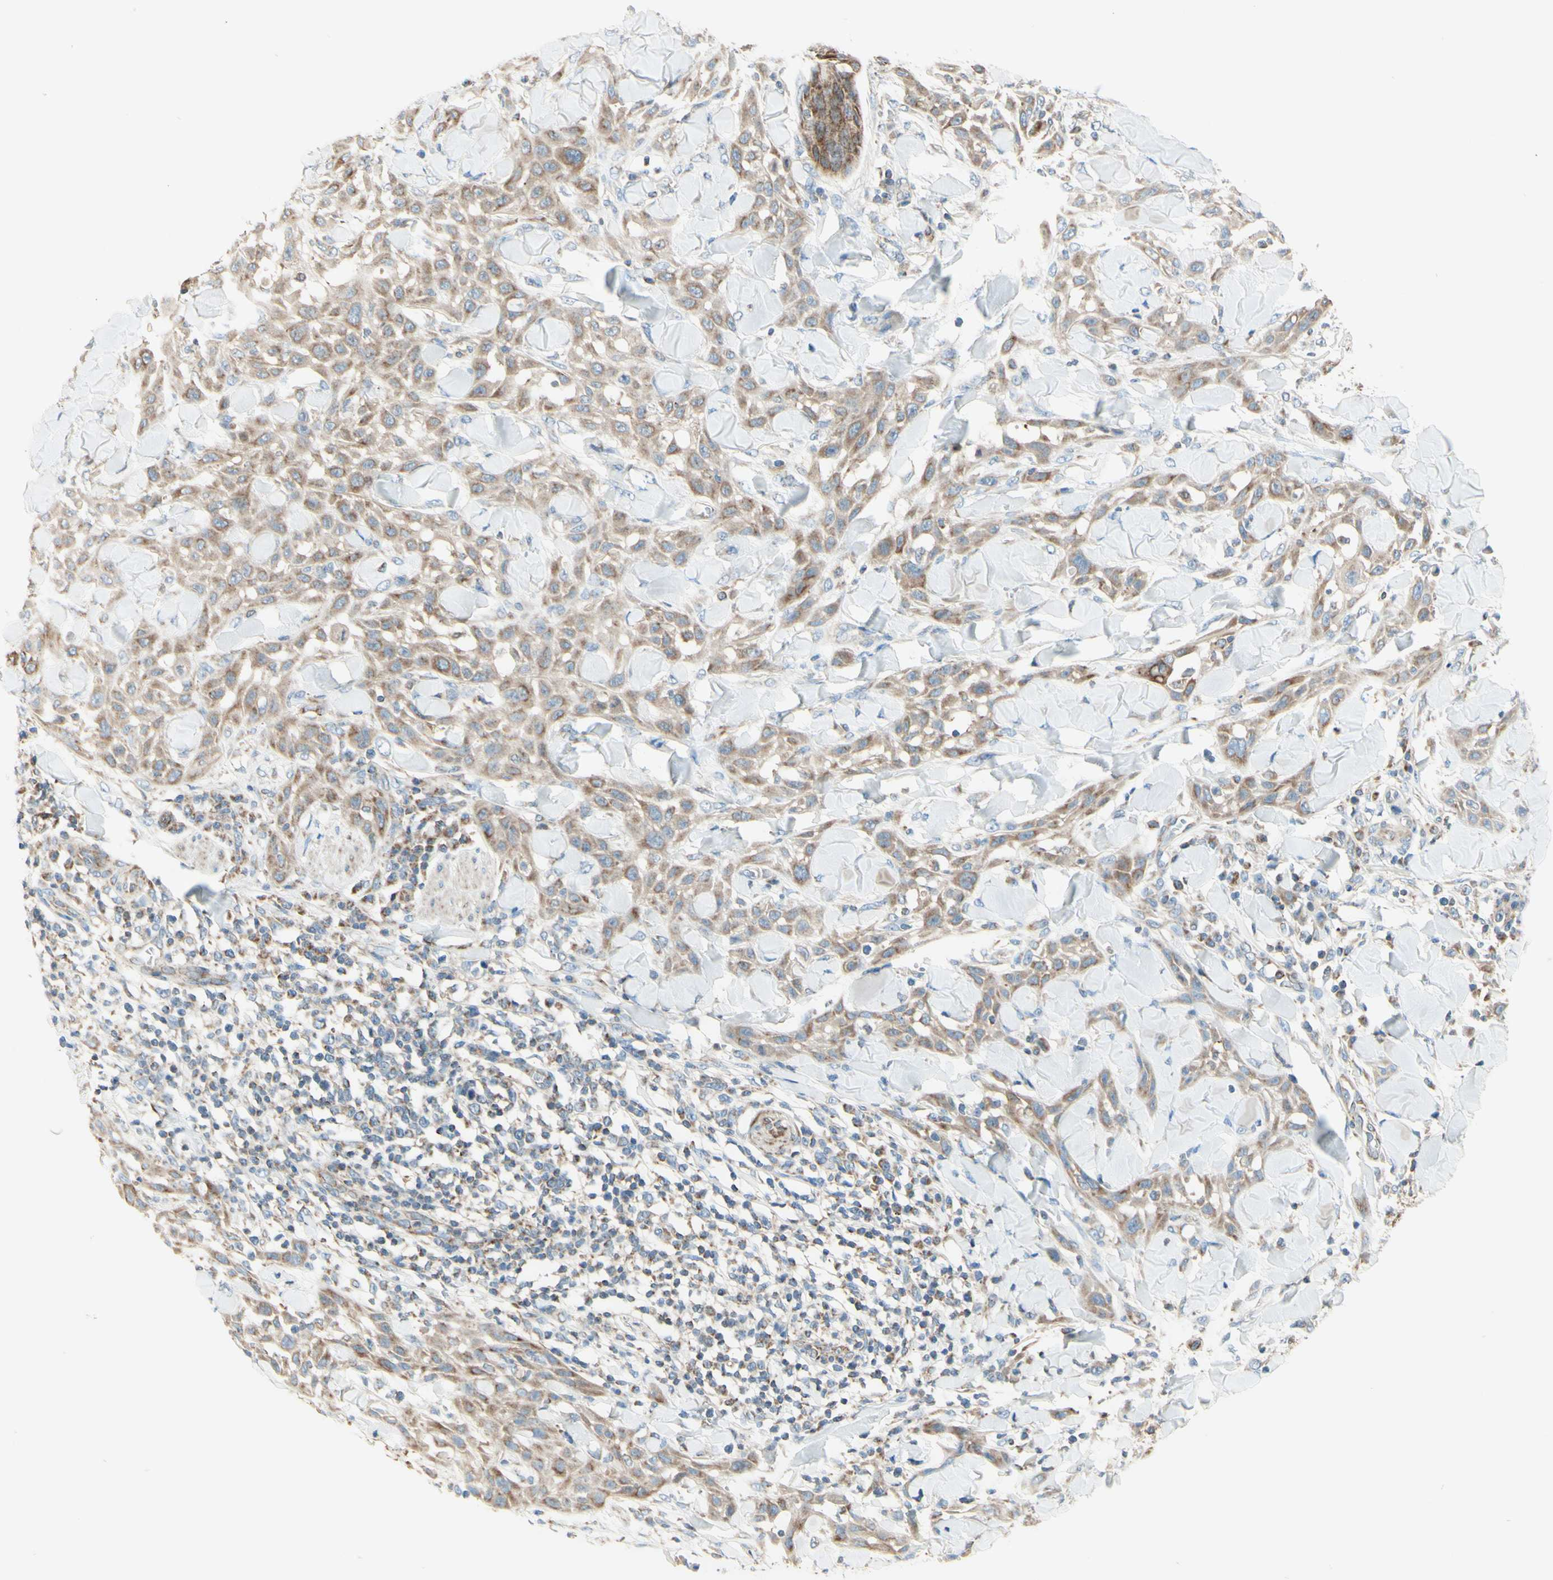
{"staining": {"intensity": "weak", "quantity": ">75%", "location": "cytoplasmic/membranous"}, "tissue": "skin cancer", "cell_type": "Tumor cells", "image_type": "cancer", "snomed": [{"axis": "morphology", "description": "Squamous cell carcinoma, NOS"}, {"axis": "topography", "description": "Skin"}], "caption": "The immunohistochemical stain labels weak cytoplasmic/membranous expression in tumor cells of skin squamous cell carcinoma tissue. (Brightfield microscopy of DAB IHC at high magnification).", "gene": "ARMC10", "patient": {"sex": "male", "age": 24}}